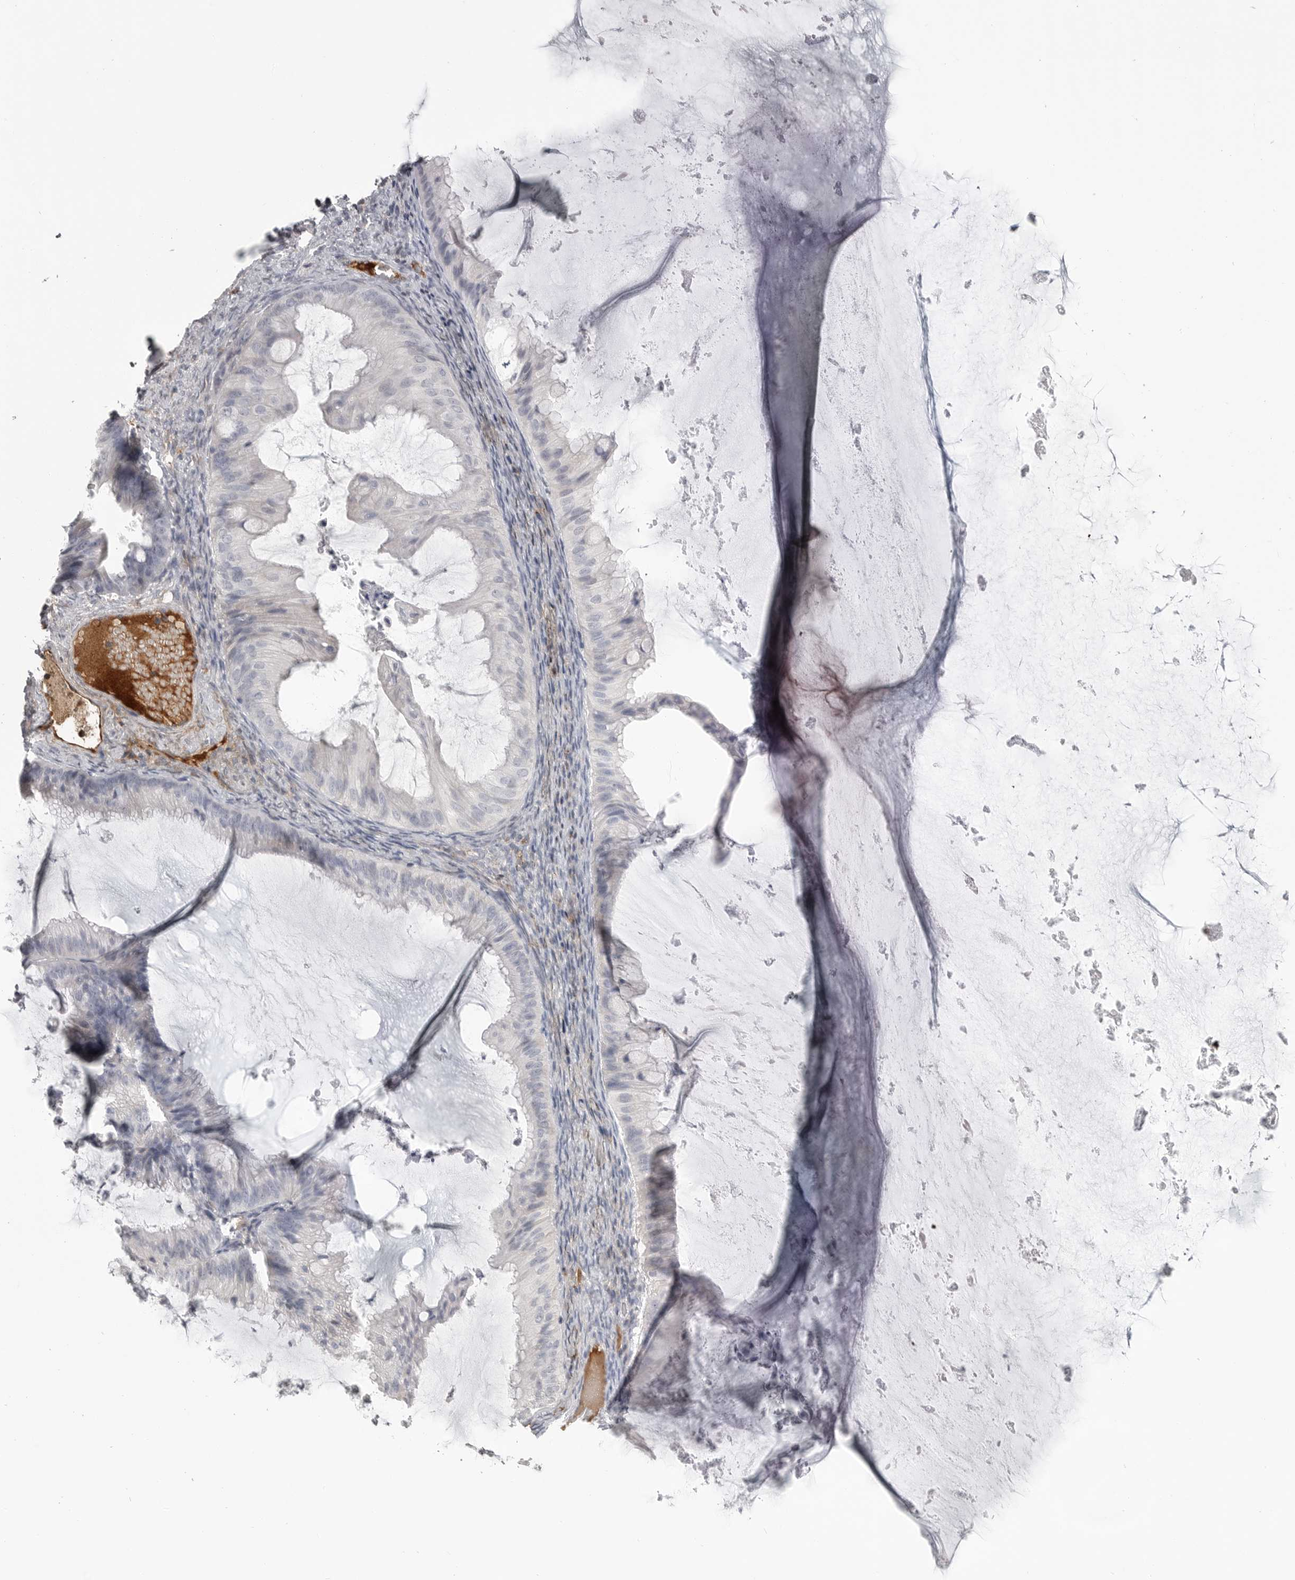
{"staining": {"intensity": "negative", "quantity": "none", "location": "none"}, "tissue": "ovarian cancer", "cell_type": "Tumor cells", "image_type": "cancer", "snomed": [{"axis": "morphology", "description": "Cystadenocarcinoma, mucinous, NOS"}, {"axis": "topography", "description": "Ovary"}], "caption": "Immunohistochemical staining of ovarian mucinous cystadenocarcinoma reveals no significant staining in tumor cells.", "gene": "SERPING1", "patient": {"sex": "female", "age": 61}}